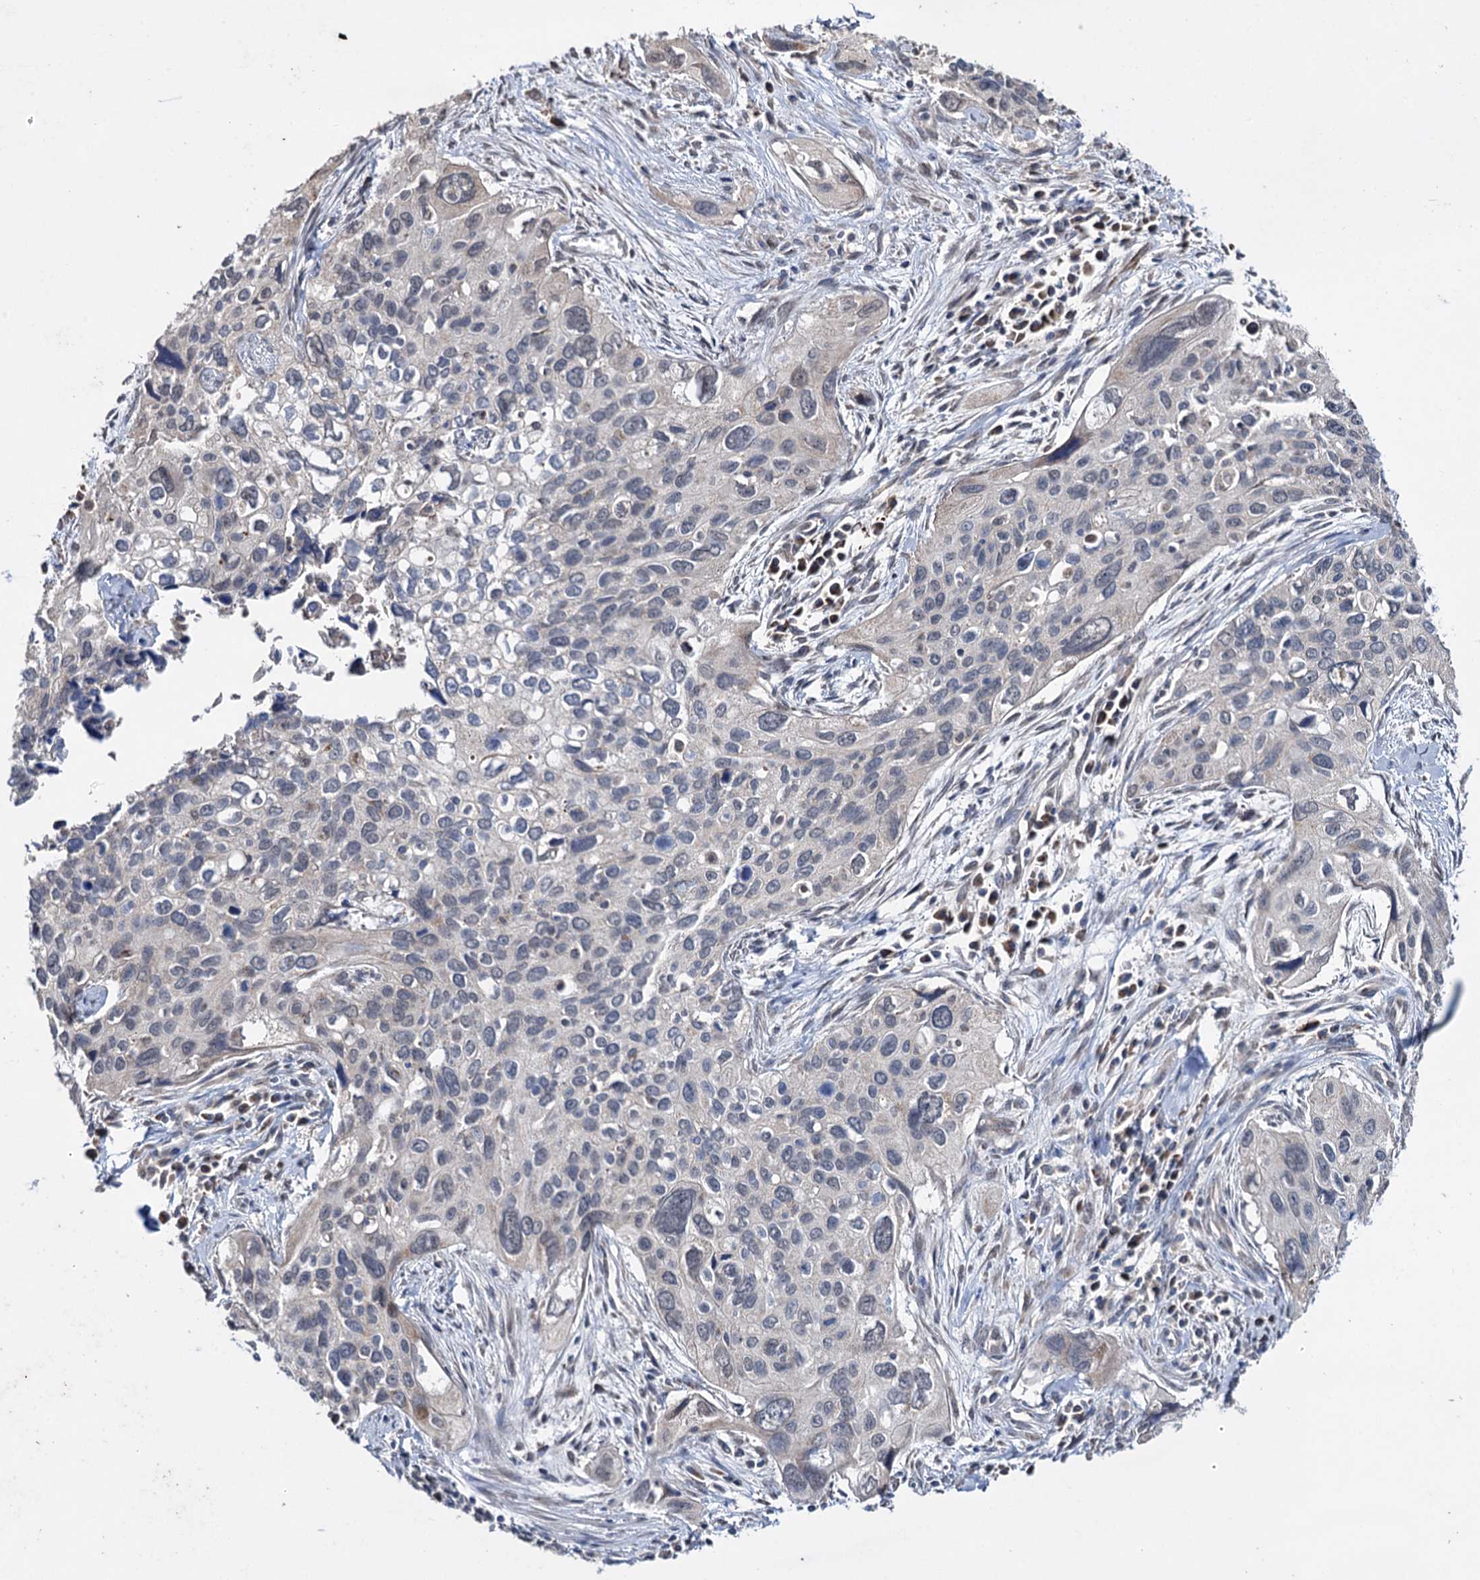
{"staining": {"intensity": "negative", "quantity": "none", "location": "none"}, "tissue": "cervical cancer", "cell_type": "Tumor cells", "image_type": "cancer", "snomed": [{"axis": "morphology", "description": "Squamous cell carcinoma, NOS"}, {"axis": "topography", "description": "Cervix"}], "caption": "Immunohistochemistry of cervical cancer demonstrates no expression in tumor cells.", "gene": "CLPB", "patient": {"sex": "female", "age": 55}}